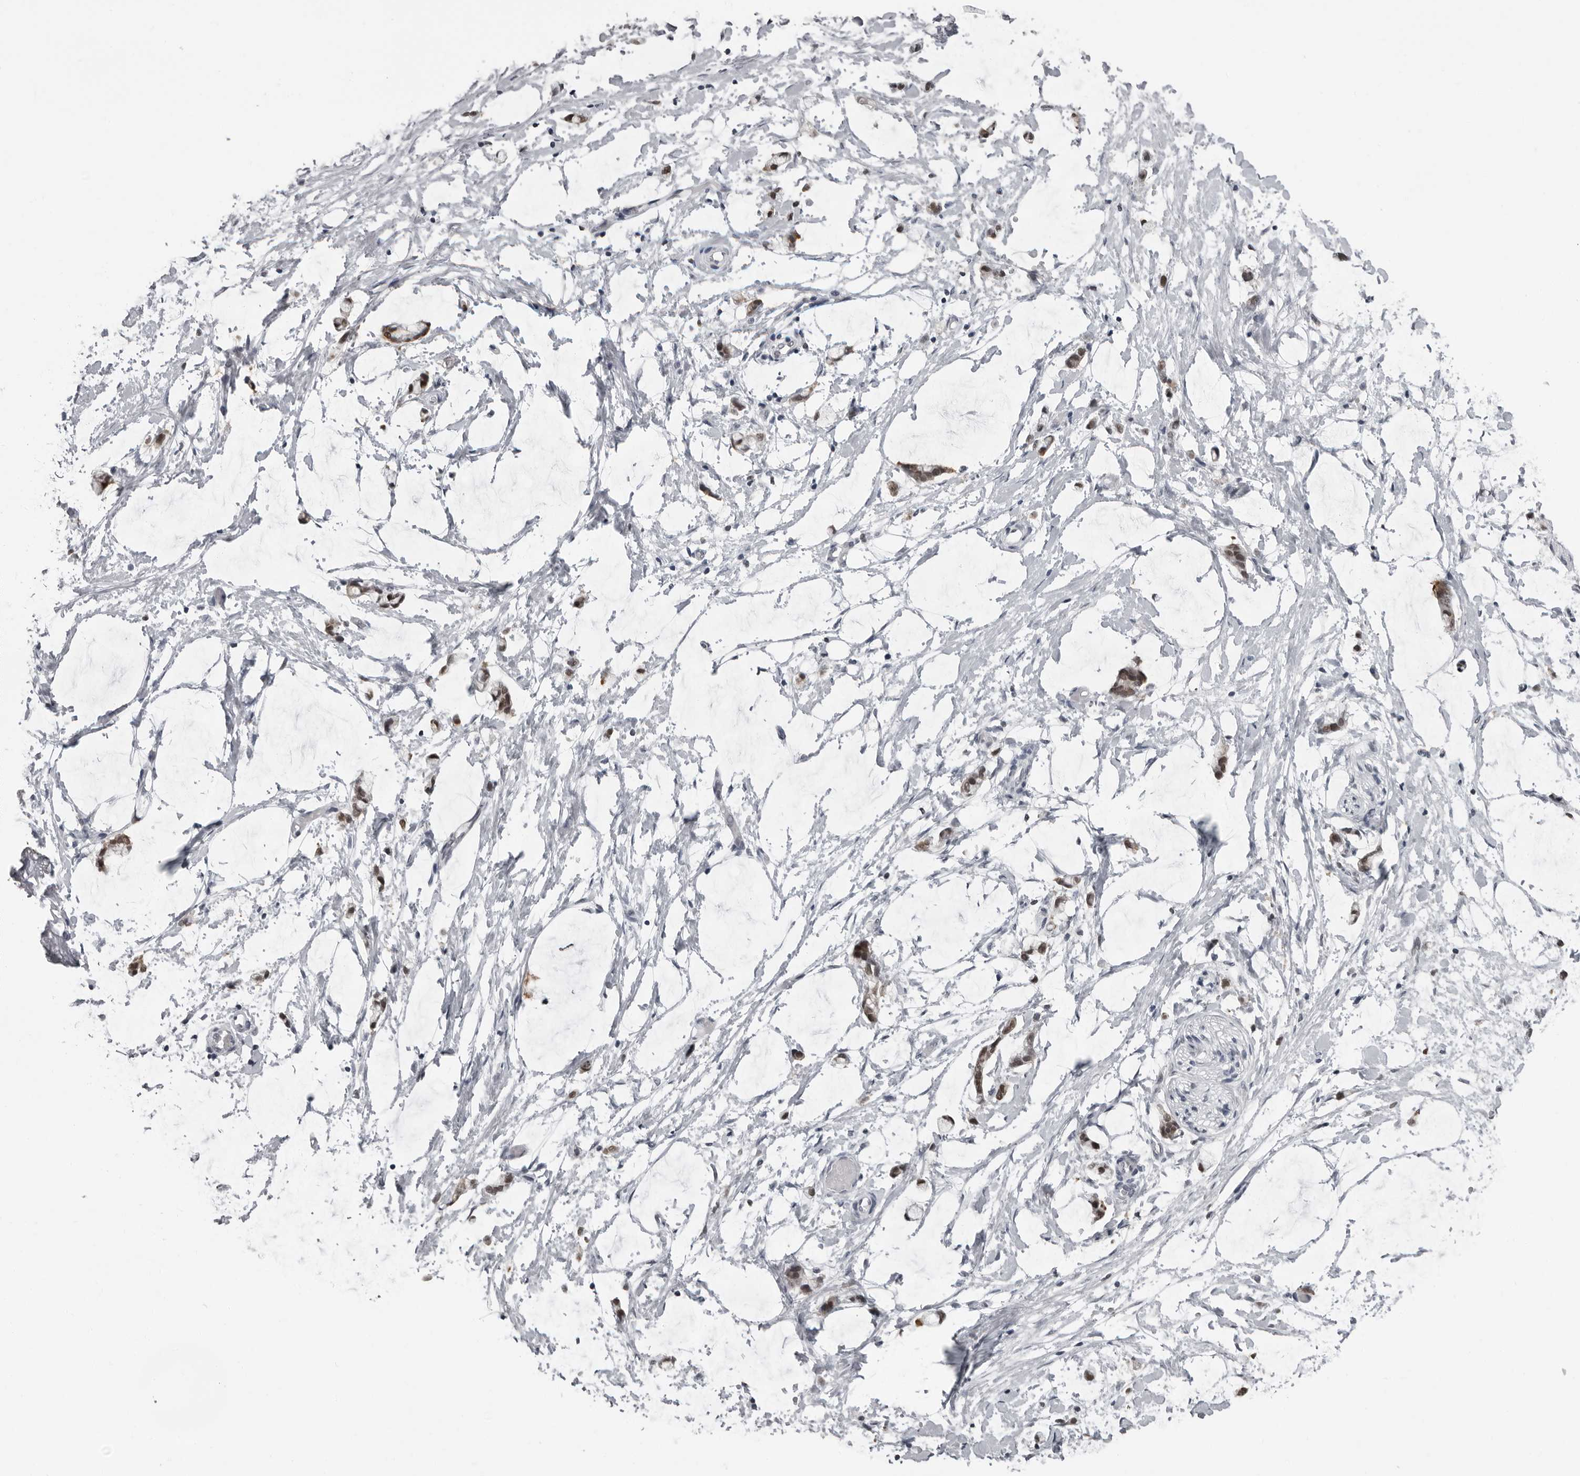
{"staining": {"intensity": "negative", "quantity": "none", "location": "none"}, "tissue": "adipose tissue", "cell_type": "Adipocytes", "image_type": "normal", "snomed": [{"axis": "morphology", "description": "Normal tissue, NOS"}, {"axis": "morphology", "description": "Adenocarcinoma, NOS"}, {"axis": "topography", "description": "Smooth muscle"}, {"axis": "topography", "description": "Colon"}], "caption": "This is an immunohistochemistry image of normal adipose tissue. There is no expression in adipocytes.", "gene": "LZIC", "patient": {"sex": "male", "age": 14}}